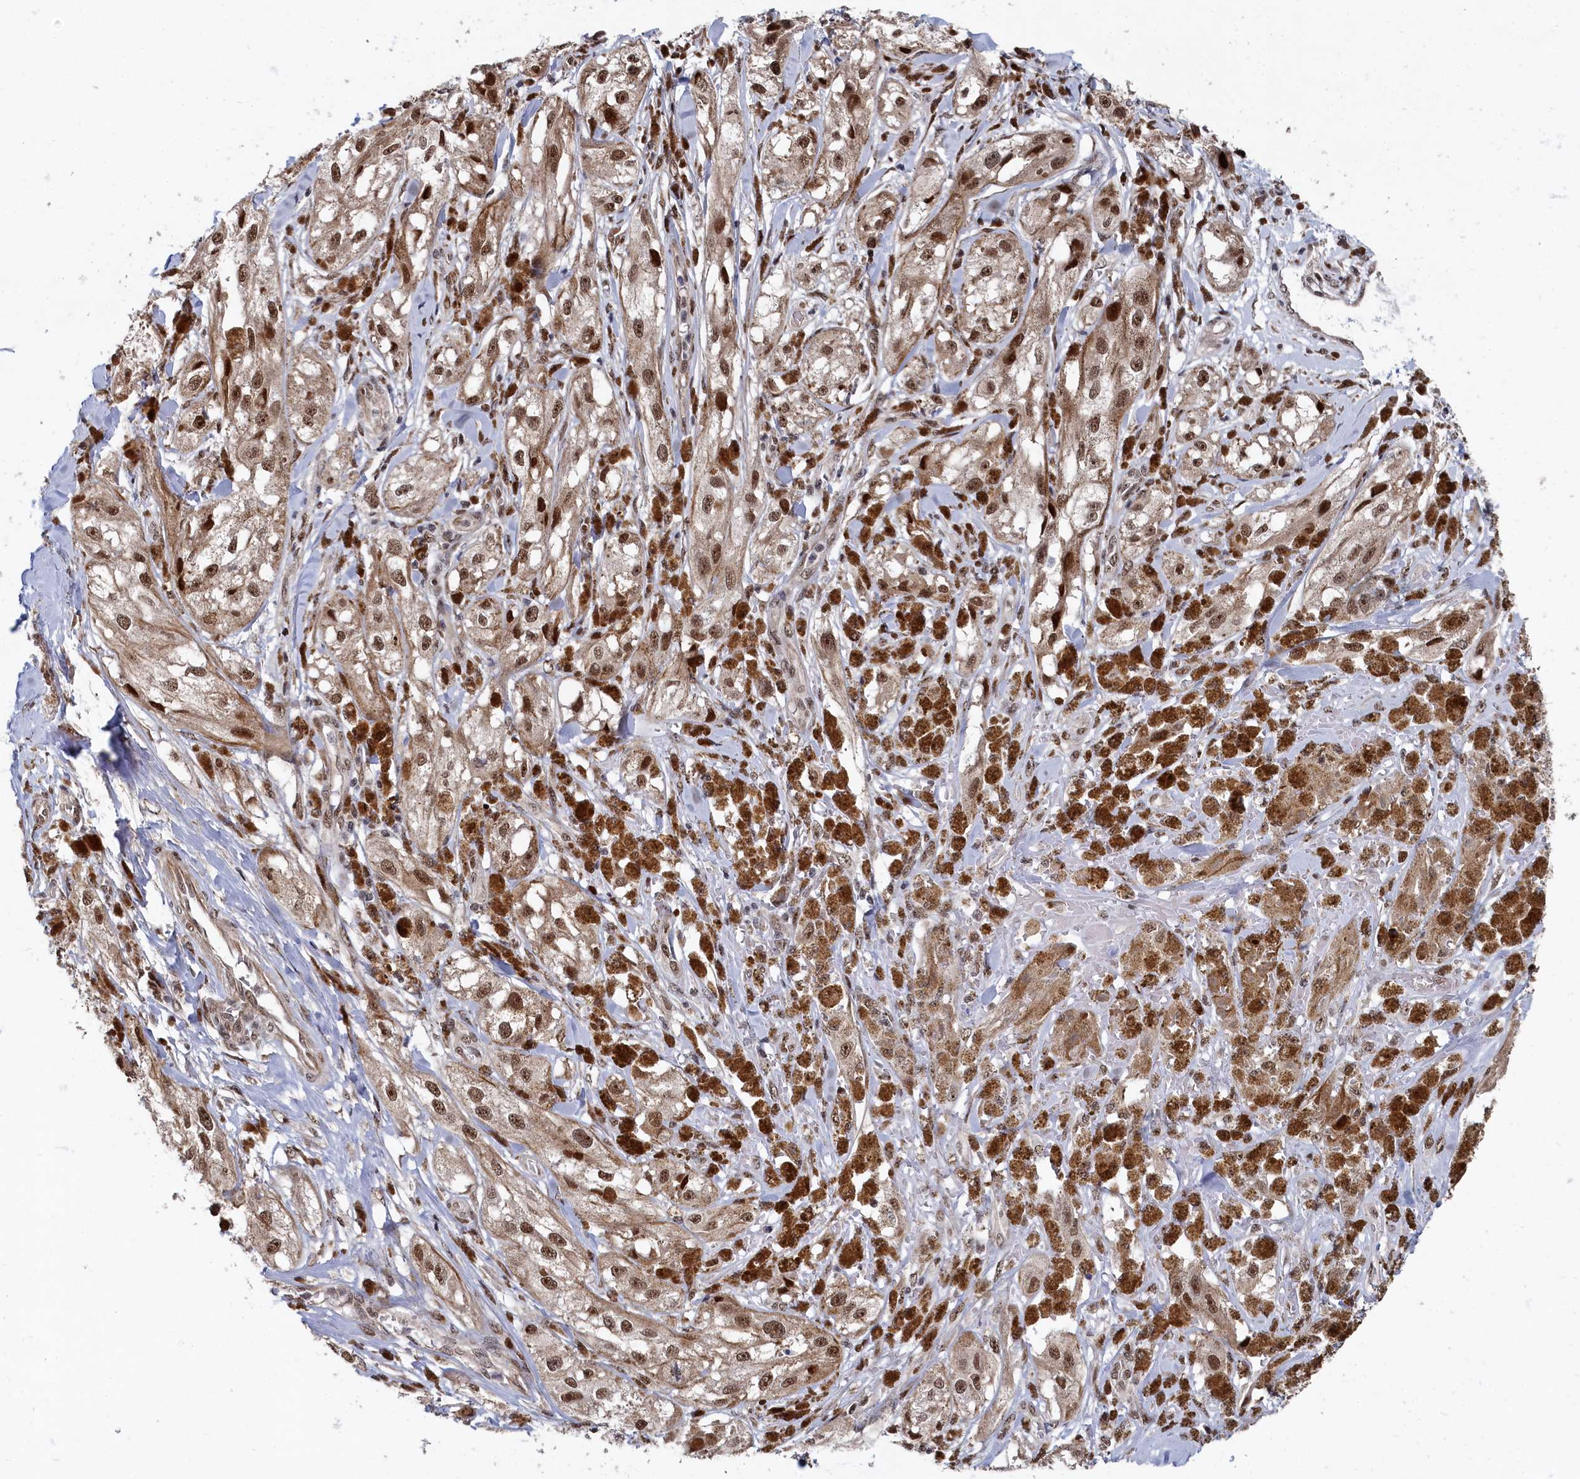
{"staining": {"intensity": "moderate", "quantity": ">75%", "location": "cytoplasmic/membranous,nuclear"}, "tissue": "melanoma", "cell_type": "Tumor cells", "image_type": "cancer", "snomed": [{"axis": "morphology", "description": "Malignant melanoma, NOS"}, {"axis": "topography", "description": "Skin"}], "caption": "The immunohistochemical stain labels moderate cytoplasmic/membranous and nuclear expression in tumor cells of malignant melanoma tissue. (IHC, brightfield microscopy, high magnification).", "gene": "BUB3", "patient": {"sex": "male", "age": 88}}